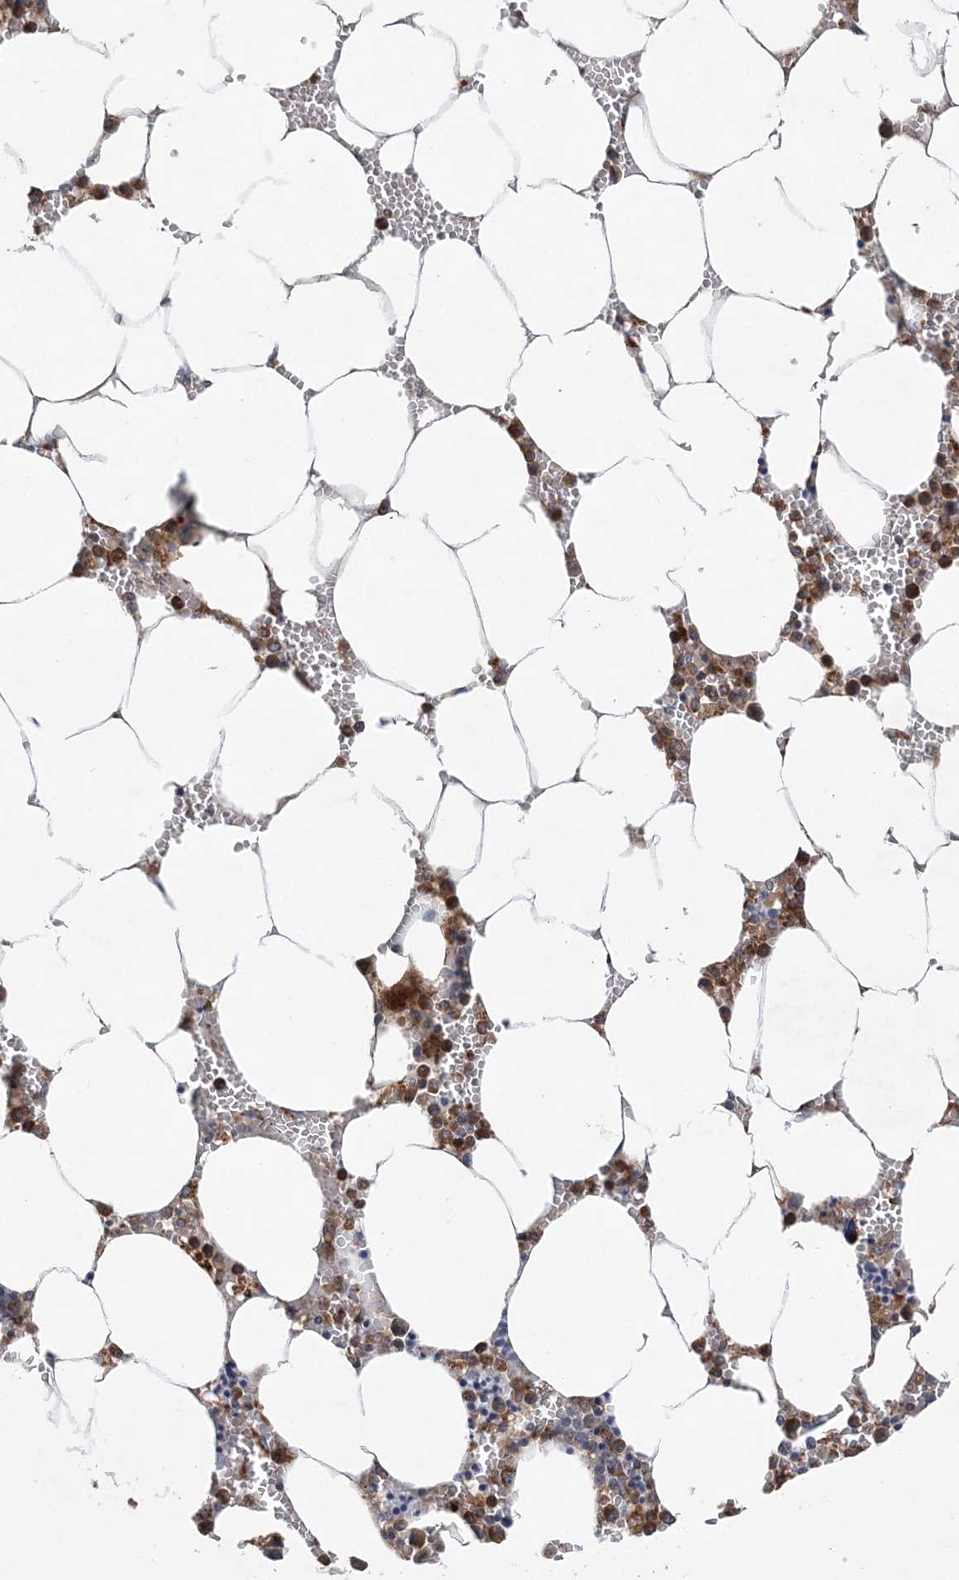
{"staining": {"intensity": "strong", "quantity": "25%-75%", "location": "cytoplasmic/membranous"}, "tissue": "bone marrow", "cell_type": "Hematopoietic cells", "image_type": "normal", "snomed": [{"axis": "morphology", "description": "Normal tissue, NOS"}, {"axis": "topography", "description": "Bone marrow"}], "caption": "The micrograph reveals a brown stain indicating the presence of a protein in the cytoplasmic/membranous of hematopoietic cells in bone marrow. The protein of interest is shown in brown color, while the nuclei are stained blue.", "gene": "PTTG1IP", "patient": {"sex": "male", "age": 70}}